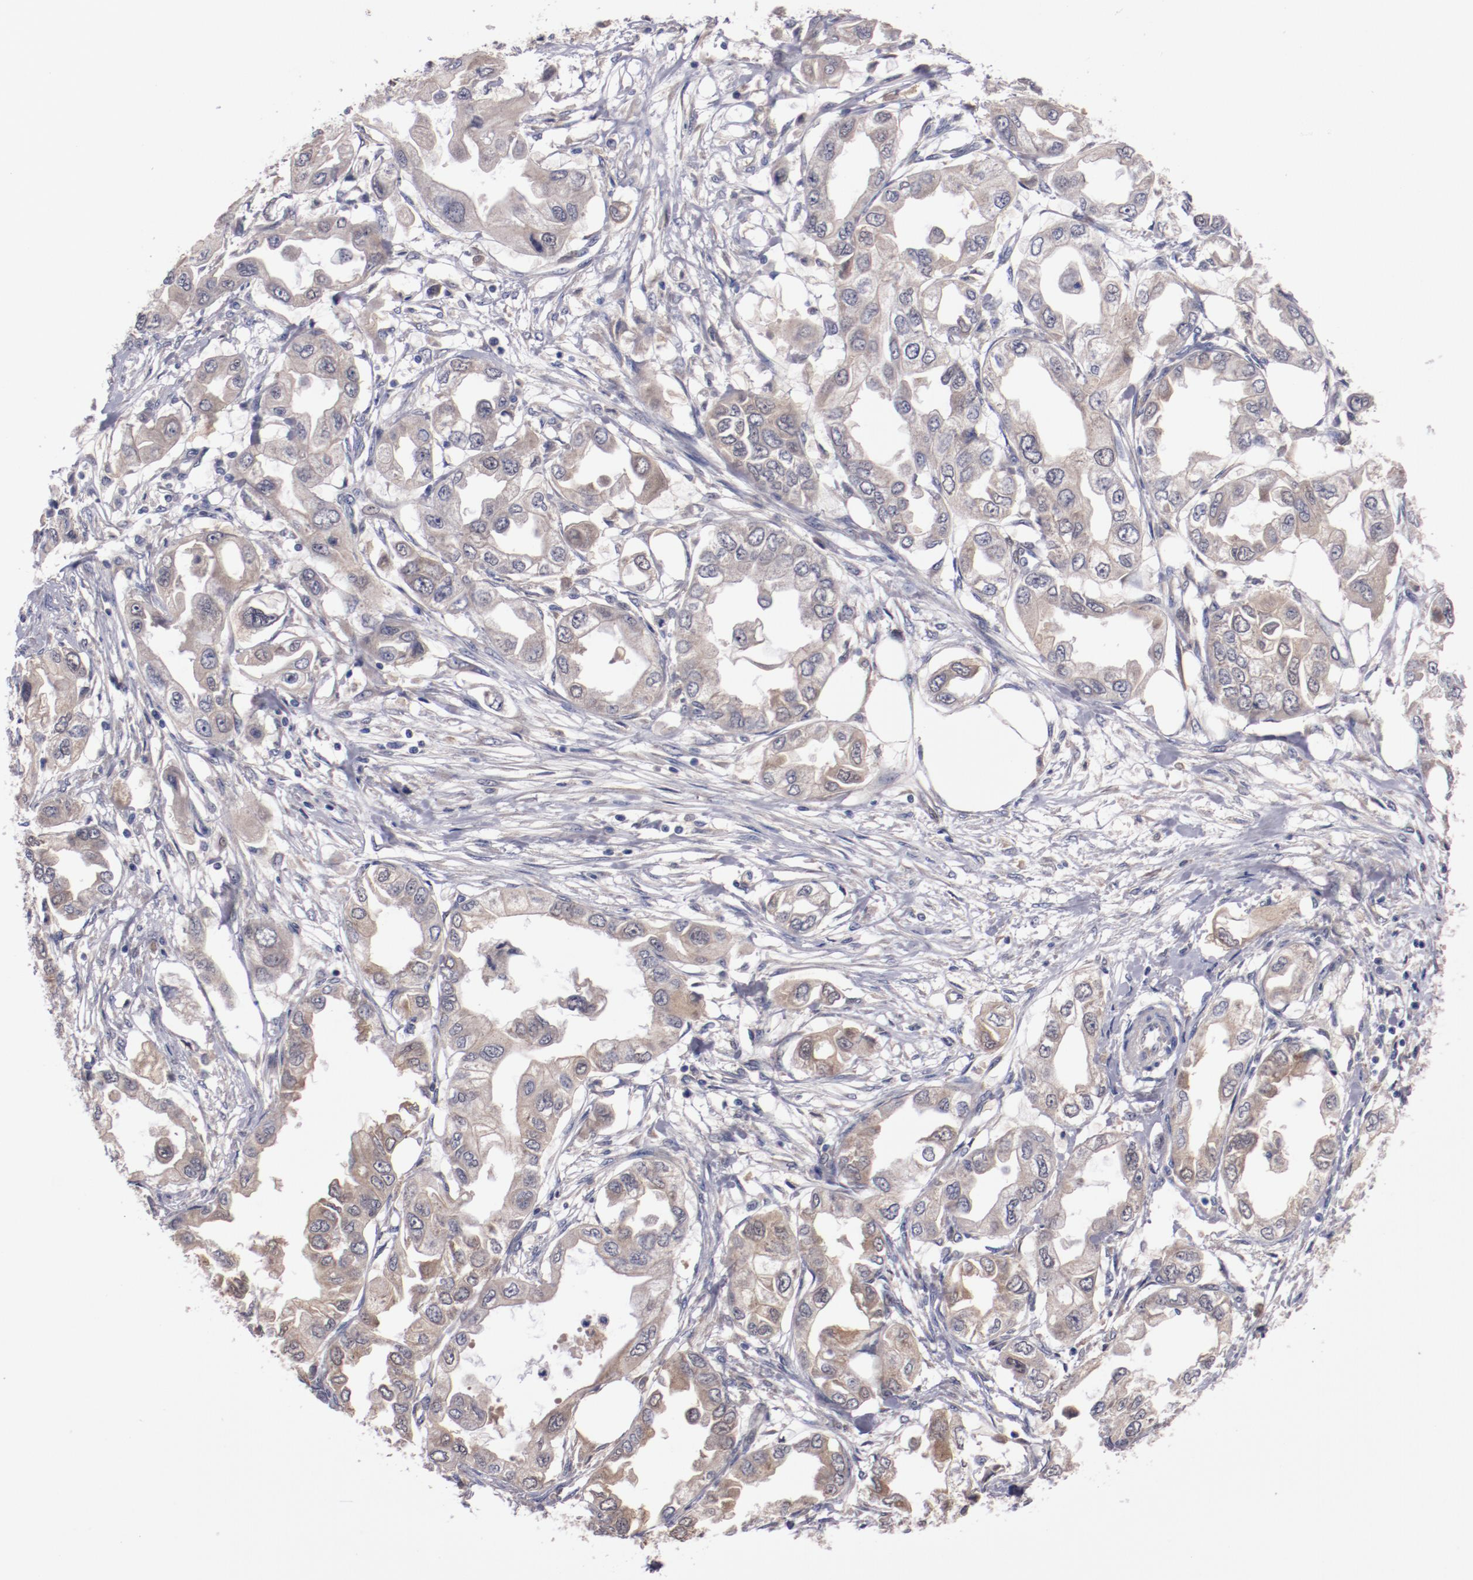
{"staining": {"intensity": "weak", "quantity": ">75%", "location": "cytoplasmic/membranous"}, "tissue": "endometrial cancer", "cell_type": "Tumor cells", "image_type": "cancer", "snomed": [{"axis": "morphology", "description": "Adenocarcinoma, NOS"}, {"axis": "topography", "description": "Endometrium"}], "caption": "Weak cytoplasmic/membranous protein staining is seen in approximately >75% of tumor cells in adenocarcinoma (endometrial).", "gene": "FAM81A", "patient": {"sex": "female", "age": 67}}